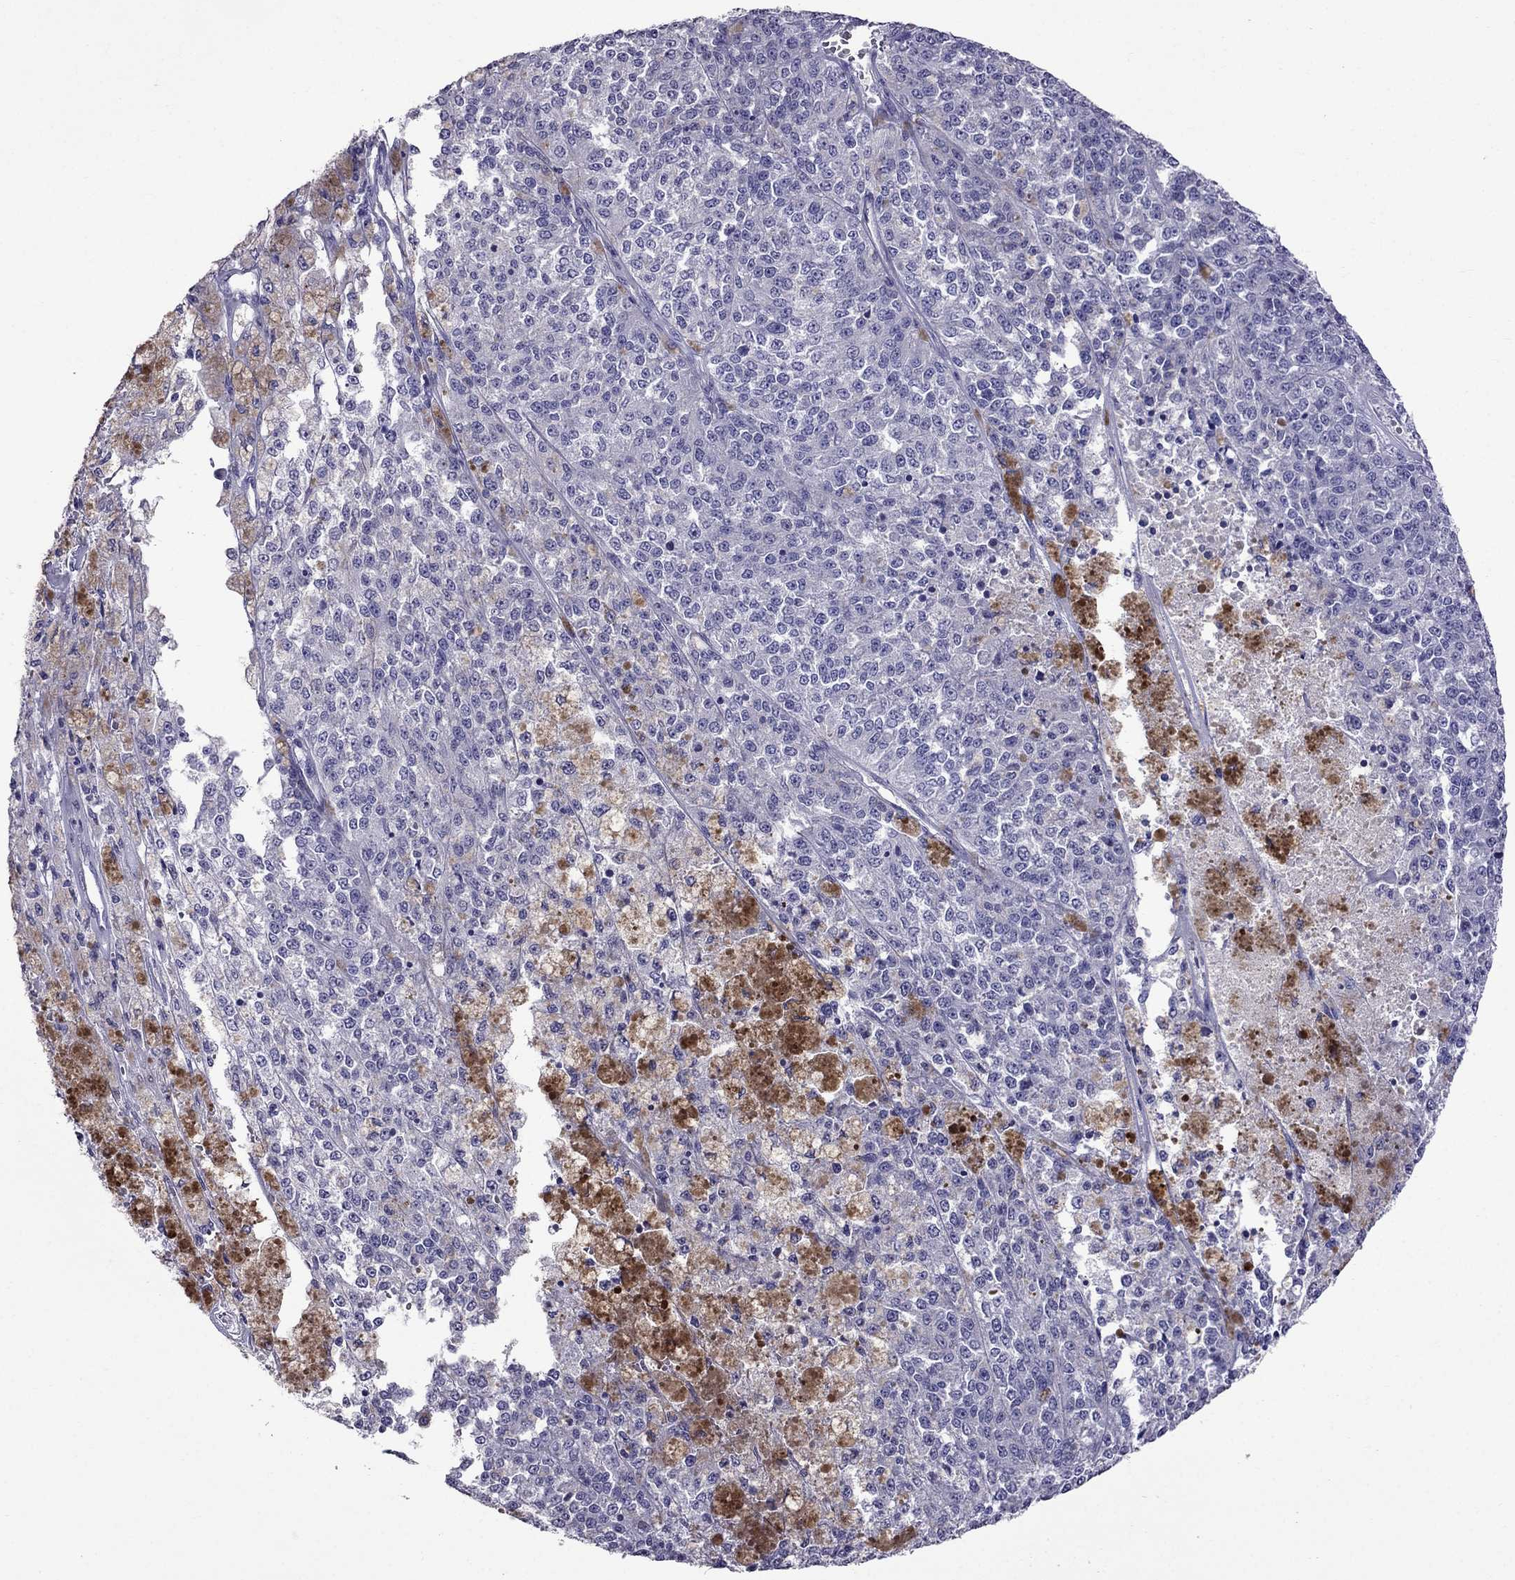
{"staining": {"intensity": "negative", "quantity": "none", "location": "none"}, "tissue": "melanoma", "cell_type": "Tumor cells", "image_type": "cancer", "snomed": [{"axis": "morphology", "description": "Malignant melanoma, Metastatic site"}, {"axis": "topography", "description": "Lymph node"}], "caption": "A high-resolution micrograph shows immunohistochemistry staining of malignant melanoma (metastatic site), which demonstrates no significant expression in tumor cells. Nuclei are stained in blue.", "gene": "OXCT2", "patient": {"sex": "female", "age": 64}}